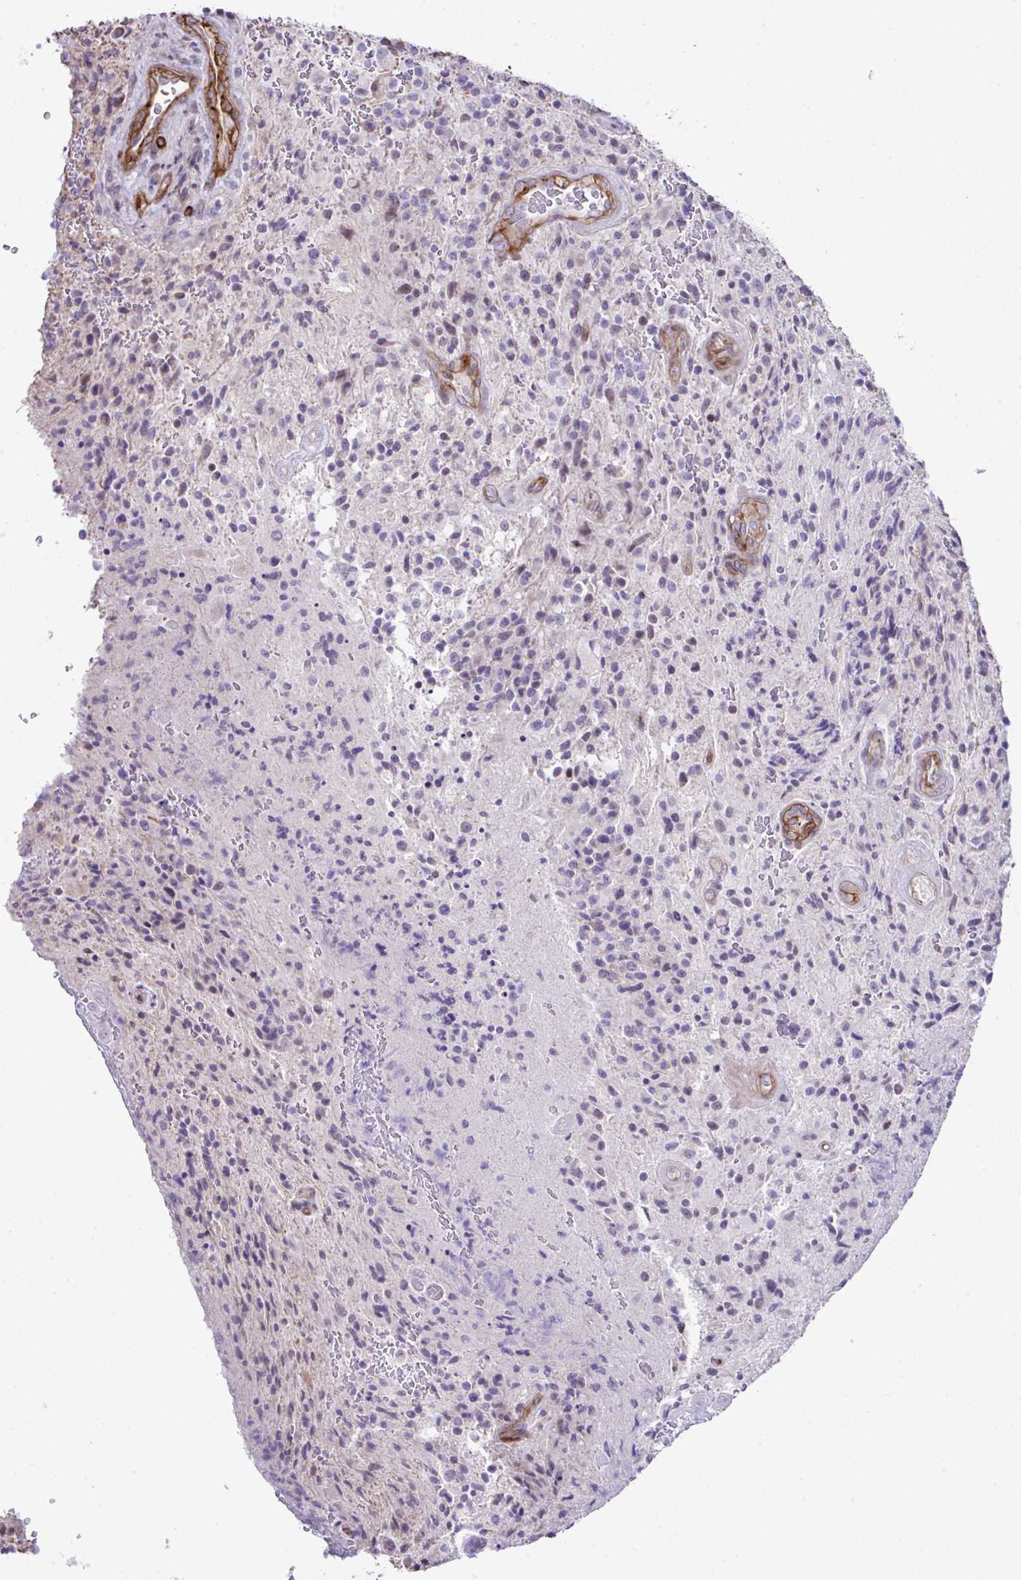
{"staining": {"intensity": "negative", "quantity": "none", "location": "none"}, "tissue": "glioma", "cell_type": "Tumor cells", "image_type": "cancer", "snomed": [{"axis": "morphology", "description": "Normal tissue, NOS"}, {"axis": "morphology", "description": "Glioma, malignant, High grade"}, {"axis": "topography", "description": "Cerebral cortex"}], "caption": "Tumor cells show no significant protein staining in high-grade glioma (malignant).", "gene": "FBXO34", "patient": {"sex": "male", "age": 56}}